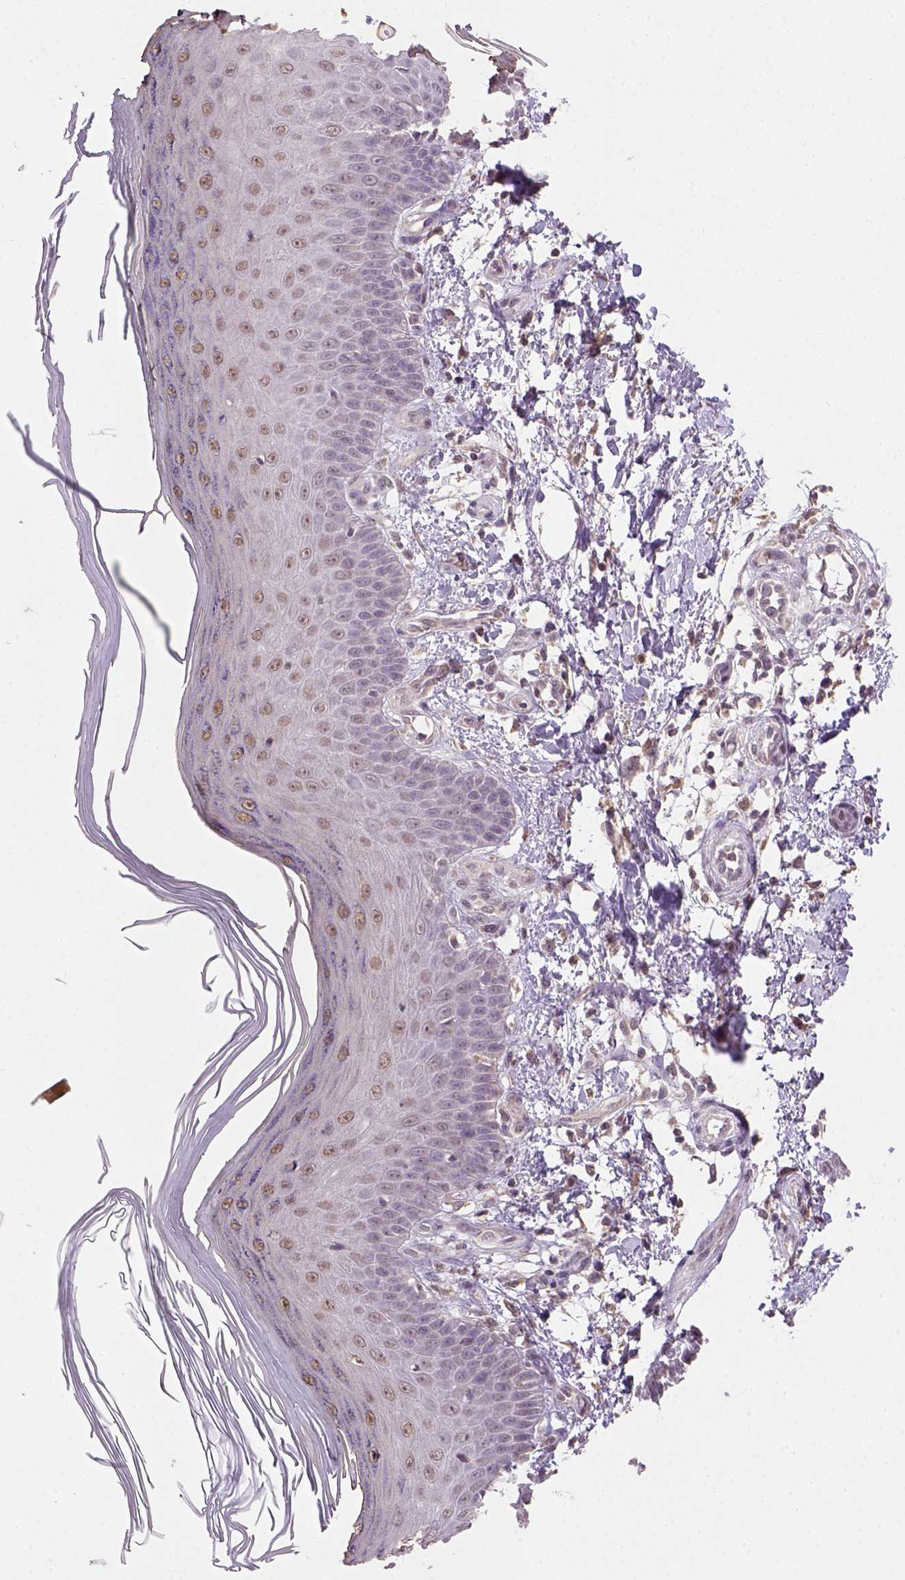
{"staining": {"intensity": "moderate", "quantity": "<25%", "location": "cytoplasmic/membranous"}, "tissue": "skin", "cell_type": "Fibroblasts", "image_type": "normal", "snomed": [{"axis": "morphology", "description": "Normal tissue, NOS"}, {"axis": "topography", "description": "Skin"}], "caption": "Protein analysis of benign skin shows moderate cytoplasmic/membranous expression in about <25% of fibroblasts. (DAB (3,3'-diaminobenzidine) IHC, brown staining for protein, blue staining for nuclei).", "gene": "NUDT10", "patient": {"sex": "female", "age": 62}}